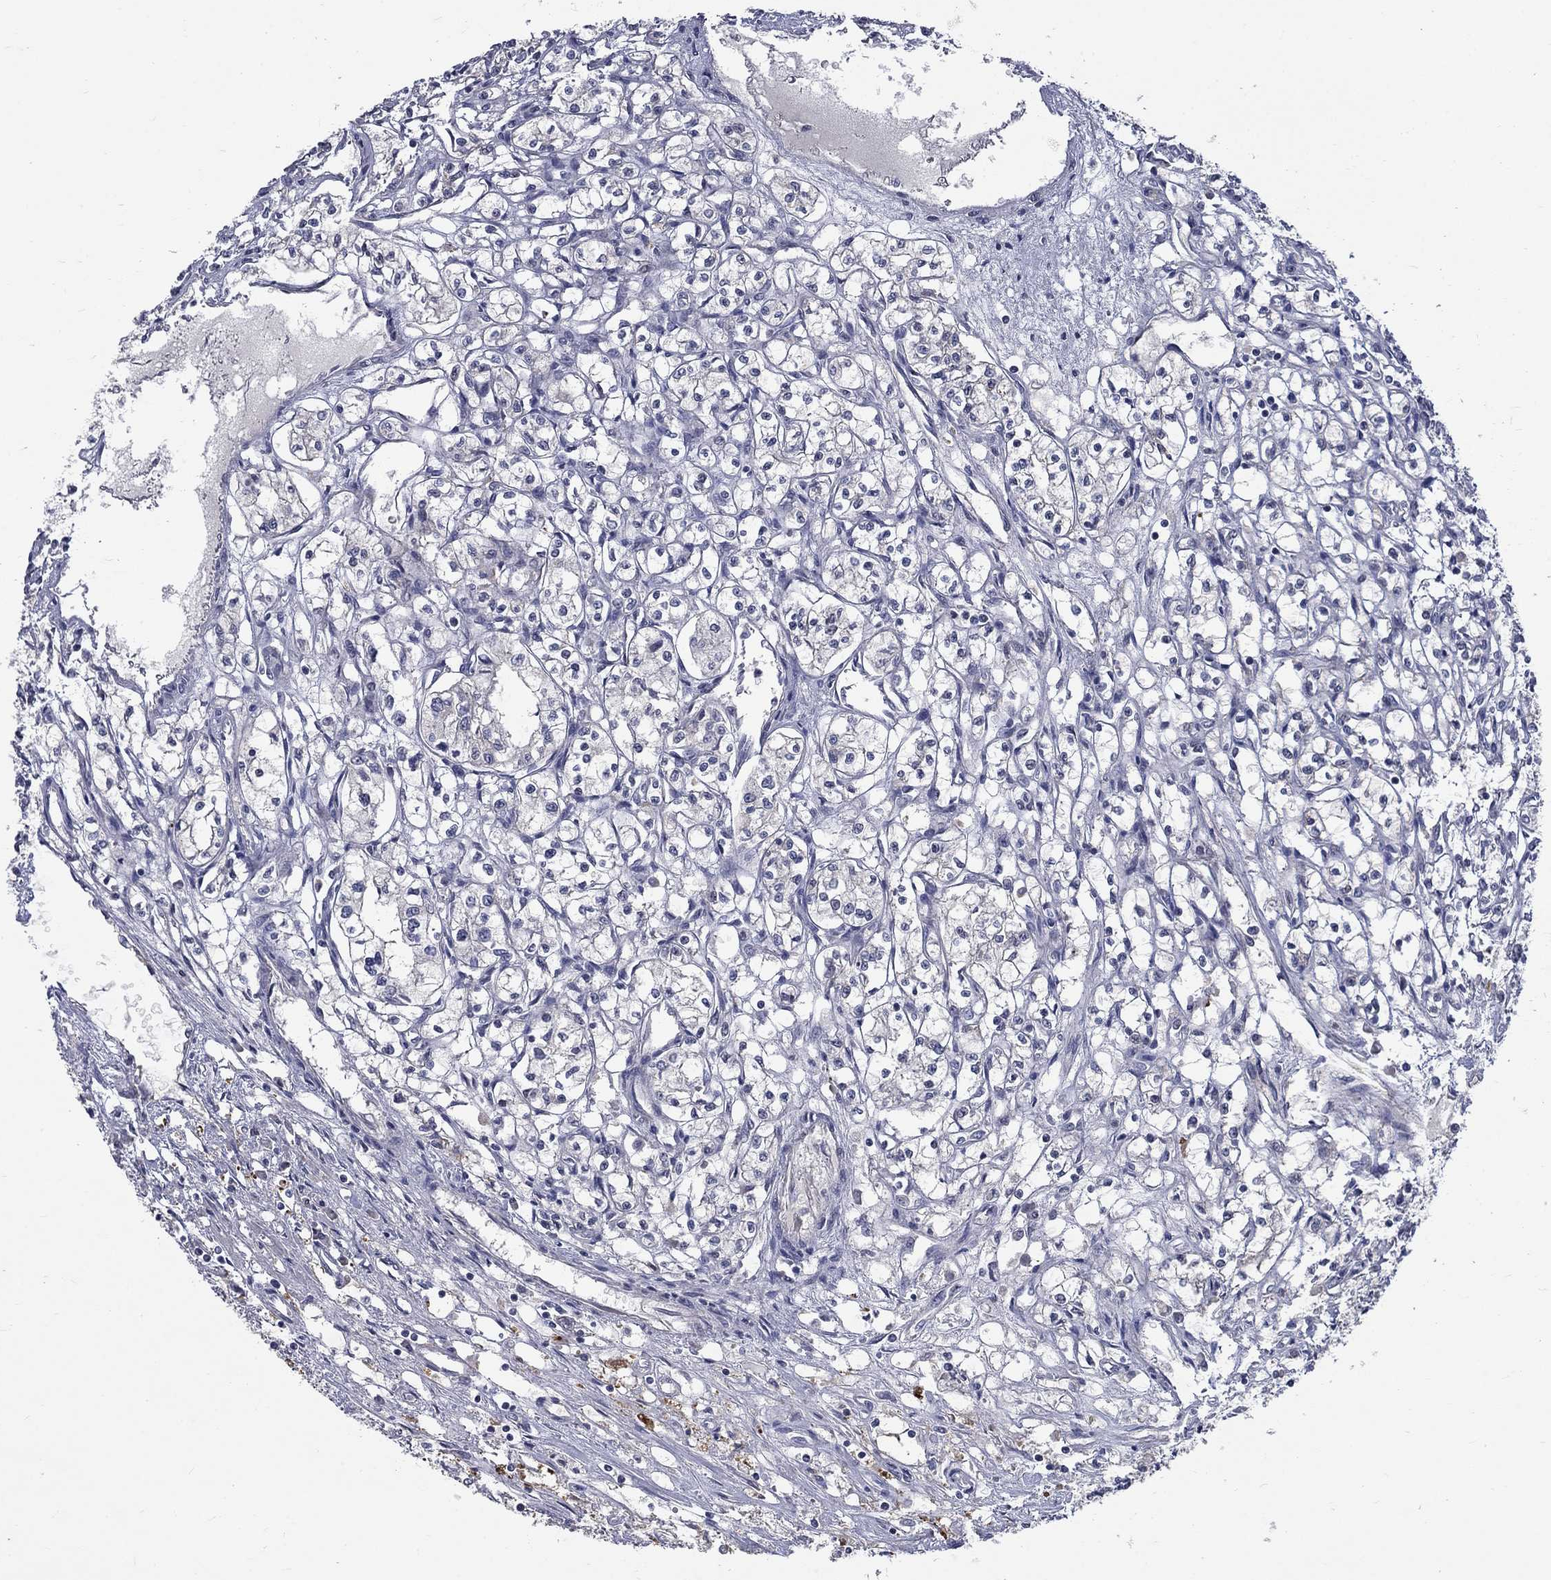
{"staining": {"intensity": "negative", "quantity": "none", "location": "none"}, "tissue": "renal cancer", "cell_type": "Tumor cells", "image_type": "cancer", "snomed": [{"axis": "morphology", "description": "Adenocarcinoma, NOS"}, {"axis": "topography", "description": "Kidney"}], "caption": "IHC photomicrograph of human renal adenocarcinoma stained for a protein (brown), which displays no staining in tumor cells.", "gene": "FAM3B", "patient": {"sex": "male", "age": 56}}